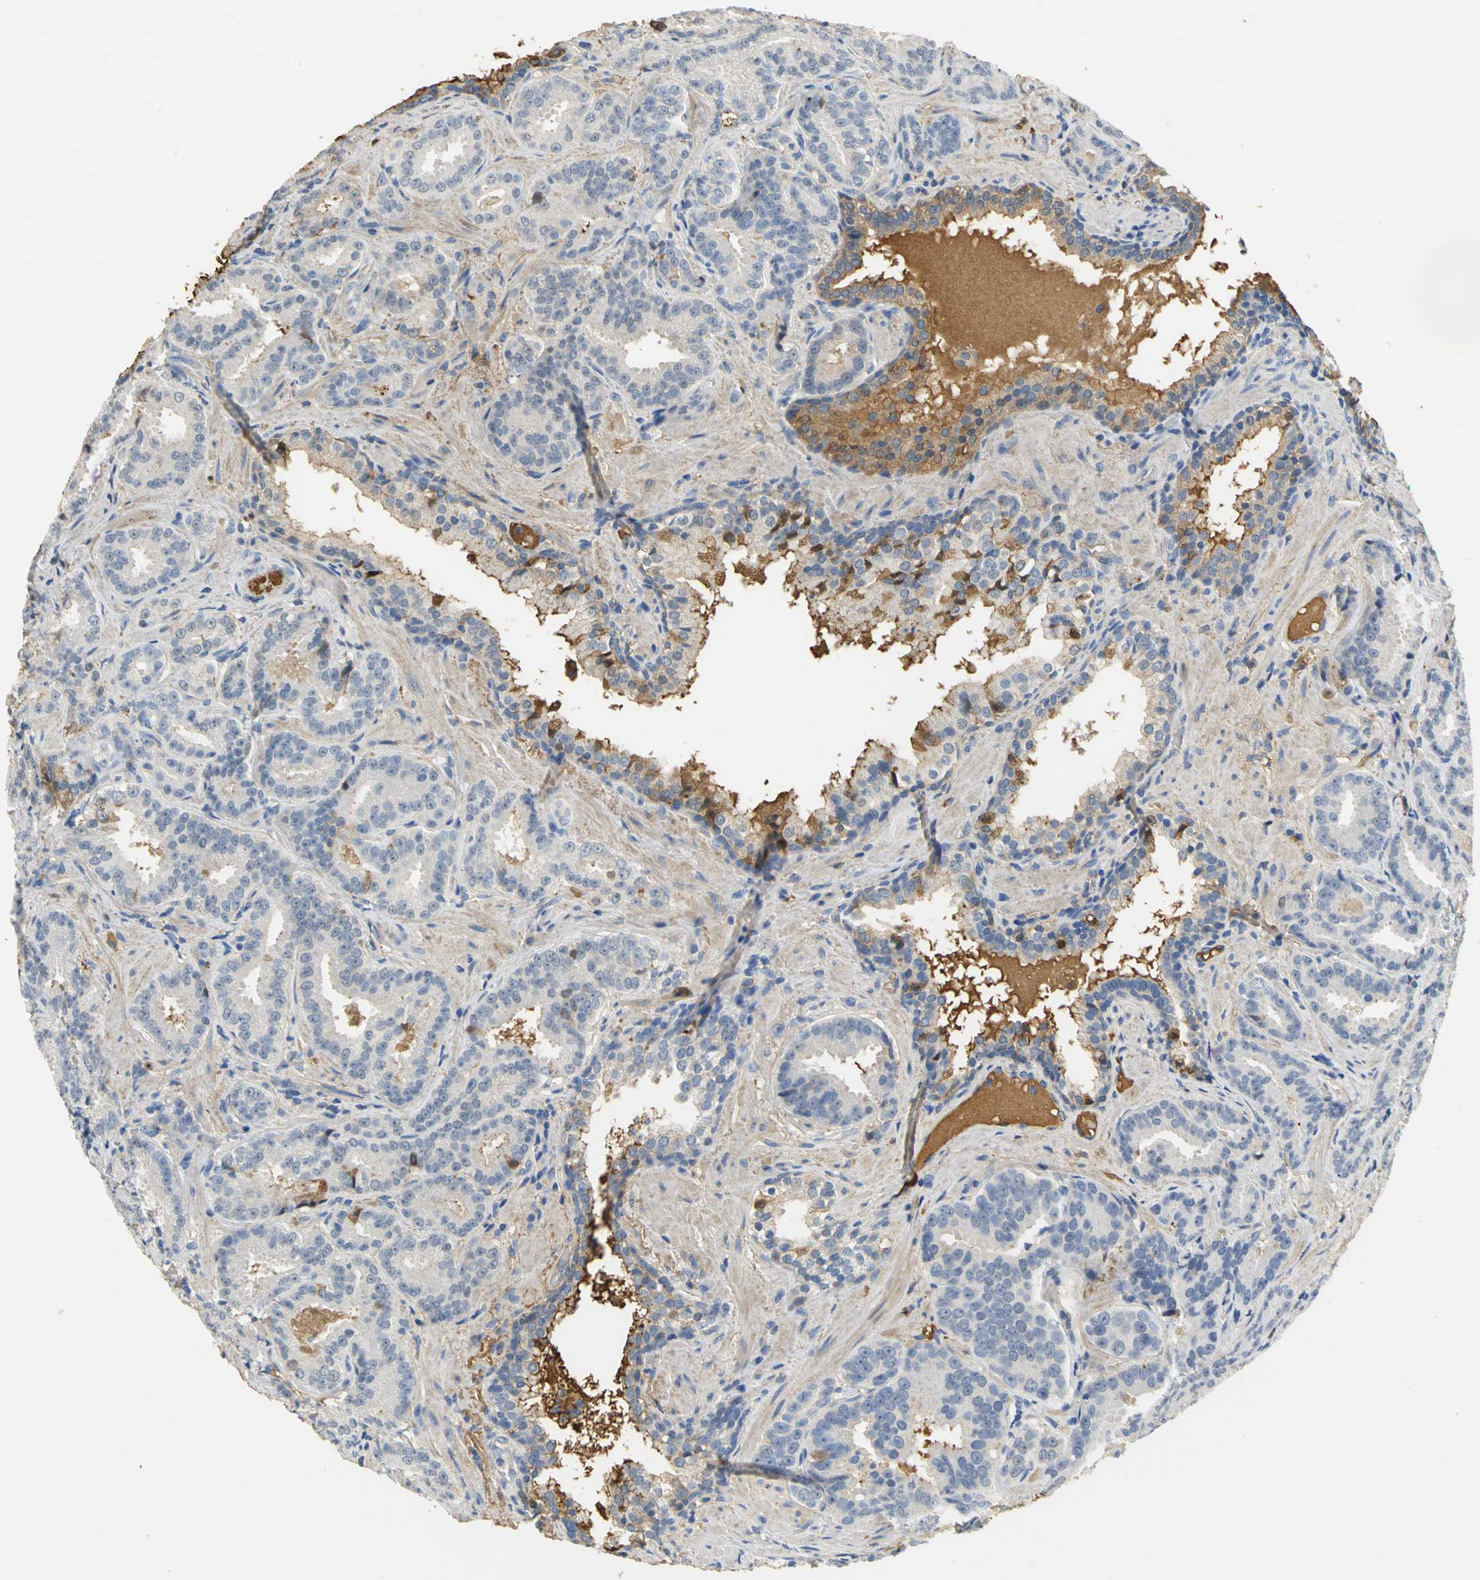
{"staining": {"intensity": "negative", "quantity": "none", "location": "none"}, "tissue": "prostate cancer", "cell_type": "Tumor cells", "image_type": "cancer", "snomed": [{"axis": "morphology", "description": "Adenocarcinoma, Low grade"}, {"axis": "topography", "description": "Prostate"}], "caption": "A high-resolution photomicrograph shows immunohistochemistry (IHC) staining of prostate cancer, which demonstrates no significant expression in tumor cells.", "gene": "GYG2", "patient": {"sex": "male", "age": 59}}